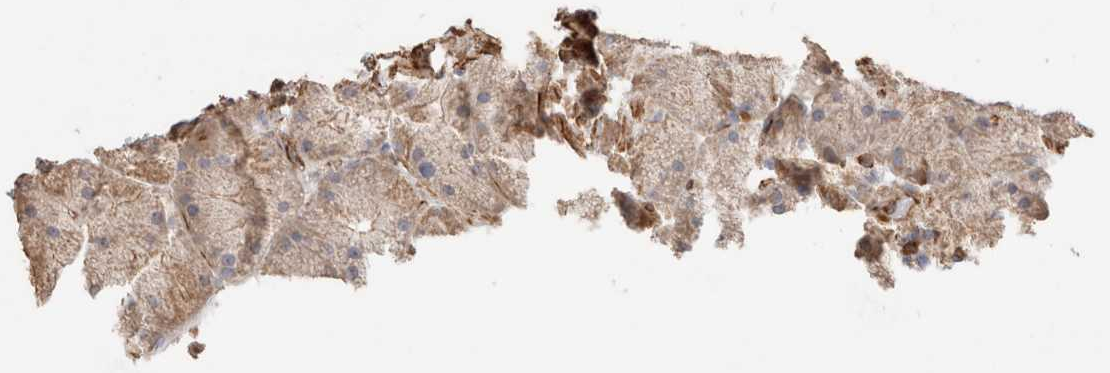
{"staining": {"intensity": "weak", "quantity": "25%-75%", "location": "cytoplasmic/membranous"}, "tissue": "stomach", "cell_type": "Glandular cells", "image_type": "normal", "snomed": [{"axis": "morphology", "description": "Normal tissue, NOS"}, {"axis": "topography", "description": "Stomach, upper"}, {"axis": "topography", "description": "Stomach"}], "caption": "Protein staining of benign stomach exhibits weak cytoplasmic/membranous staining in approximately 25%-75% of glandular cells. (brown staining indicates protein expression, while blue staining denotes nuclei).", "gene": "RAB32", "patient": {"sex": "male", "age": 48}}